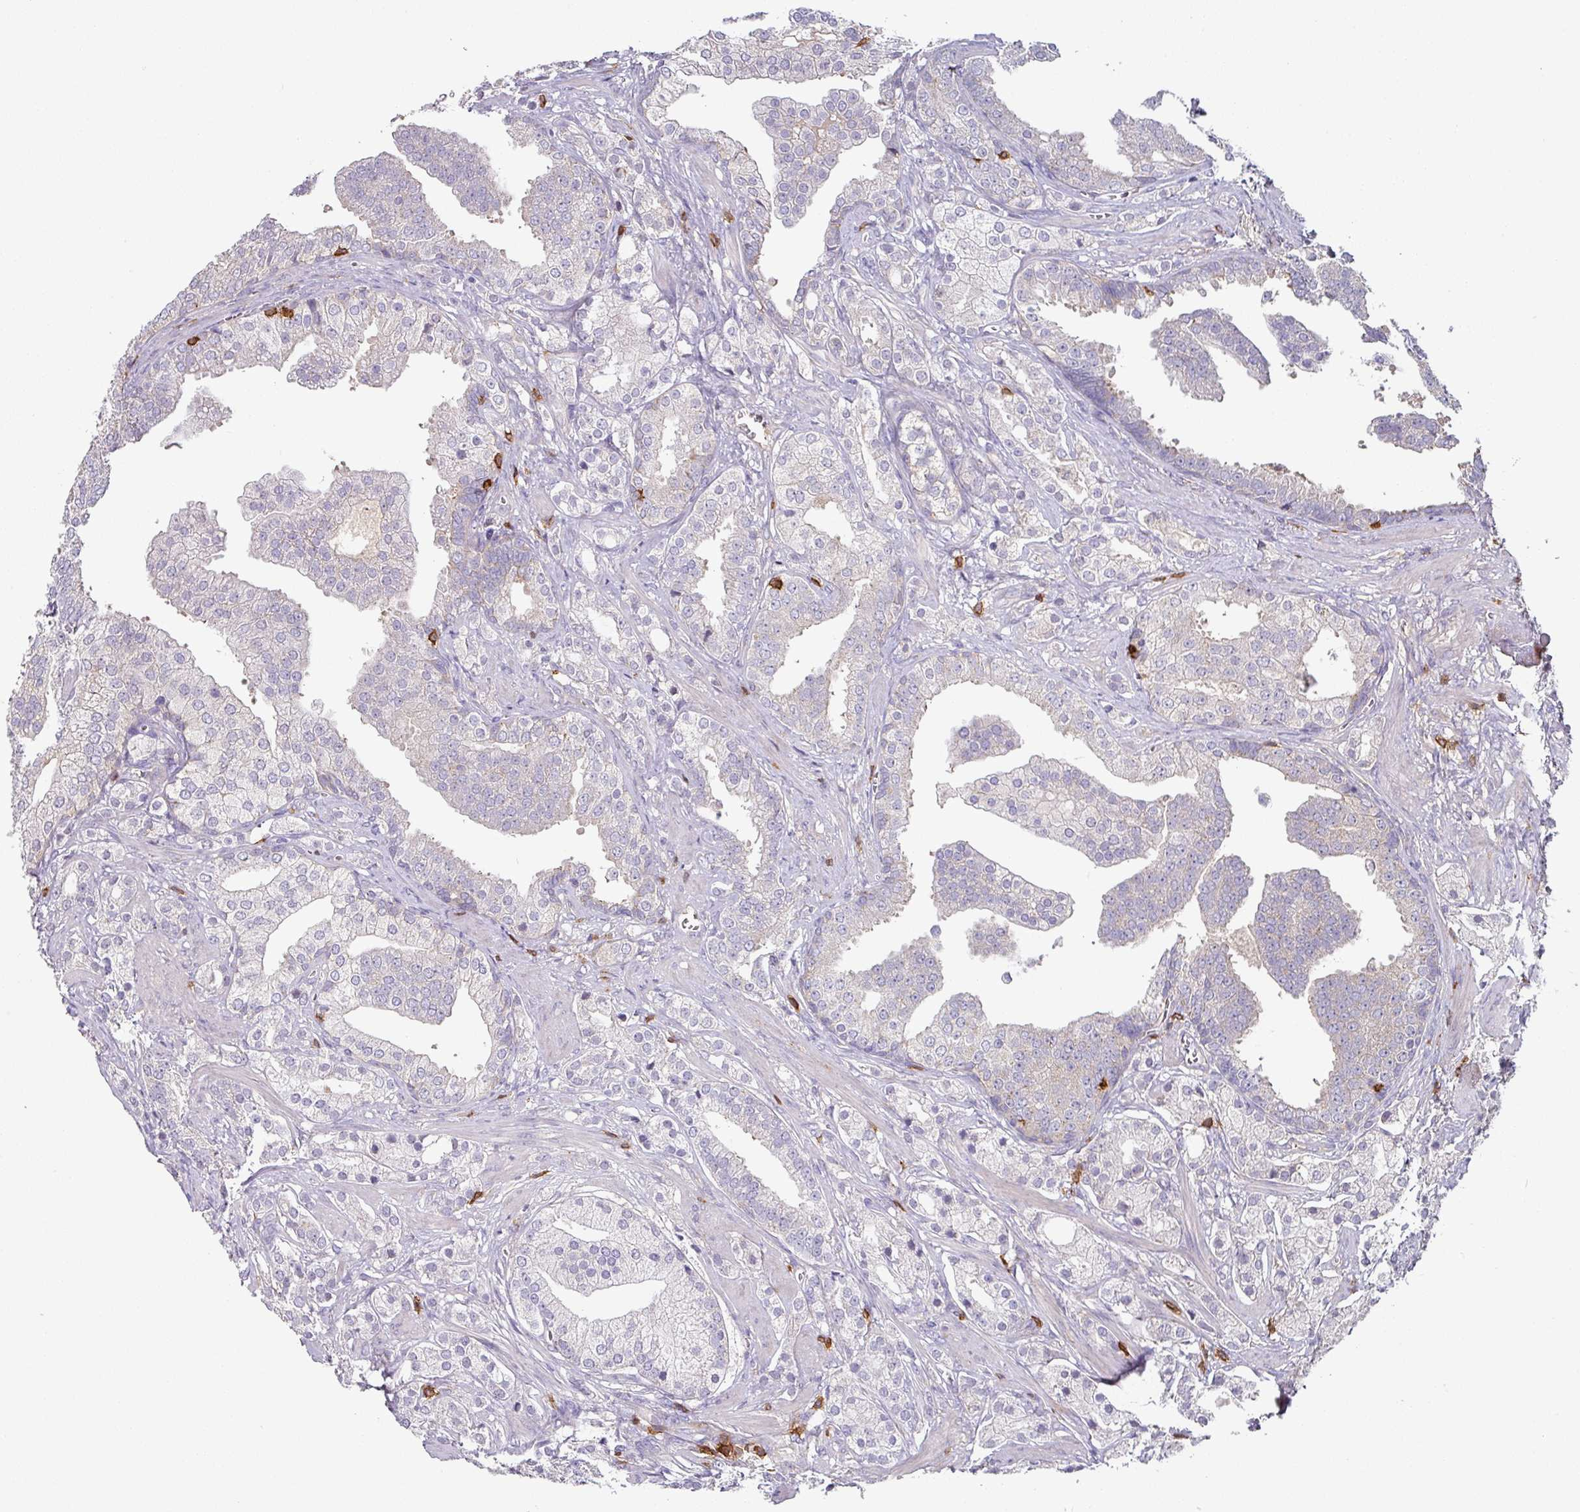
{"staining": {"intensity": "negative", "quantity": "none", "location": "none"}, "tissue": "prostate cancer", "cell_type": "Tumor cells", "image_type": "cancer", "snomed": [{"axis": "morphology", "description": "Adenocarcinoma, High grade"}, {"axis": "topography", "description": "Prostate"}], "caption": "The immunohistochemistry histopathology image has no significant positivity in tumor cells of prostate high-grade adenocarcinoma tissue.", "gene": "CD3G", "patient": {"sex": "male", "age": 50}}